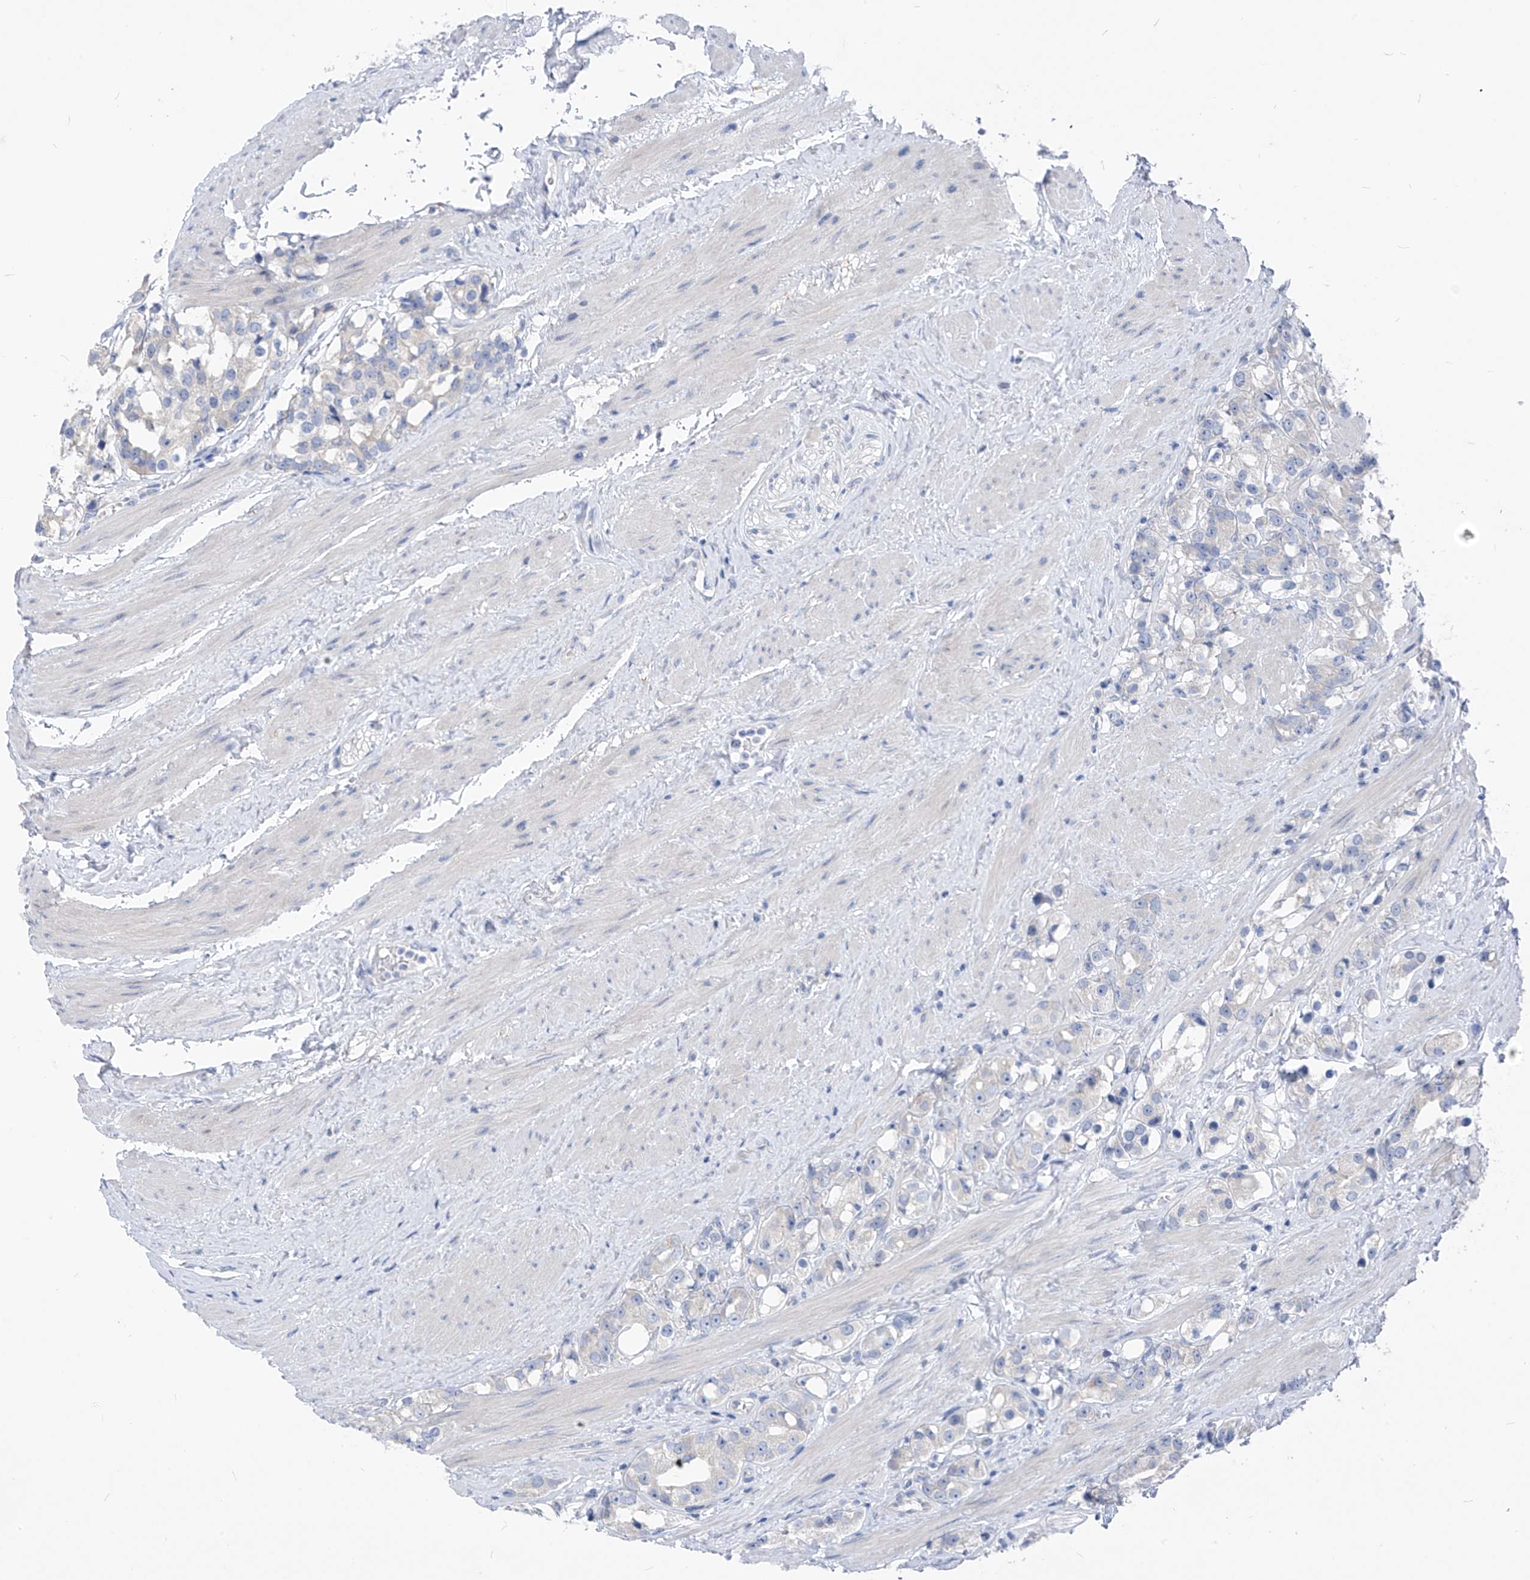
{"staining": {"intensity": "negative", "quantity": "none", "location": "none"}, "tissue": "prostate cancer", "cell_type": "Tumor cells", "image_type": "cancer", "snomed": [{"axis": "morphology", "description": "Adenocarcinoma, NOS"}, {"axis": "topography", "description": "Prostate"}], "caption": "This is a image of immunohistochemistry staining of prostate cancer (adenocarcinoma), which shows no positivity in tumor cells.", "gene": "LDAH", "patient": {"sex": "male", "age": 79}}